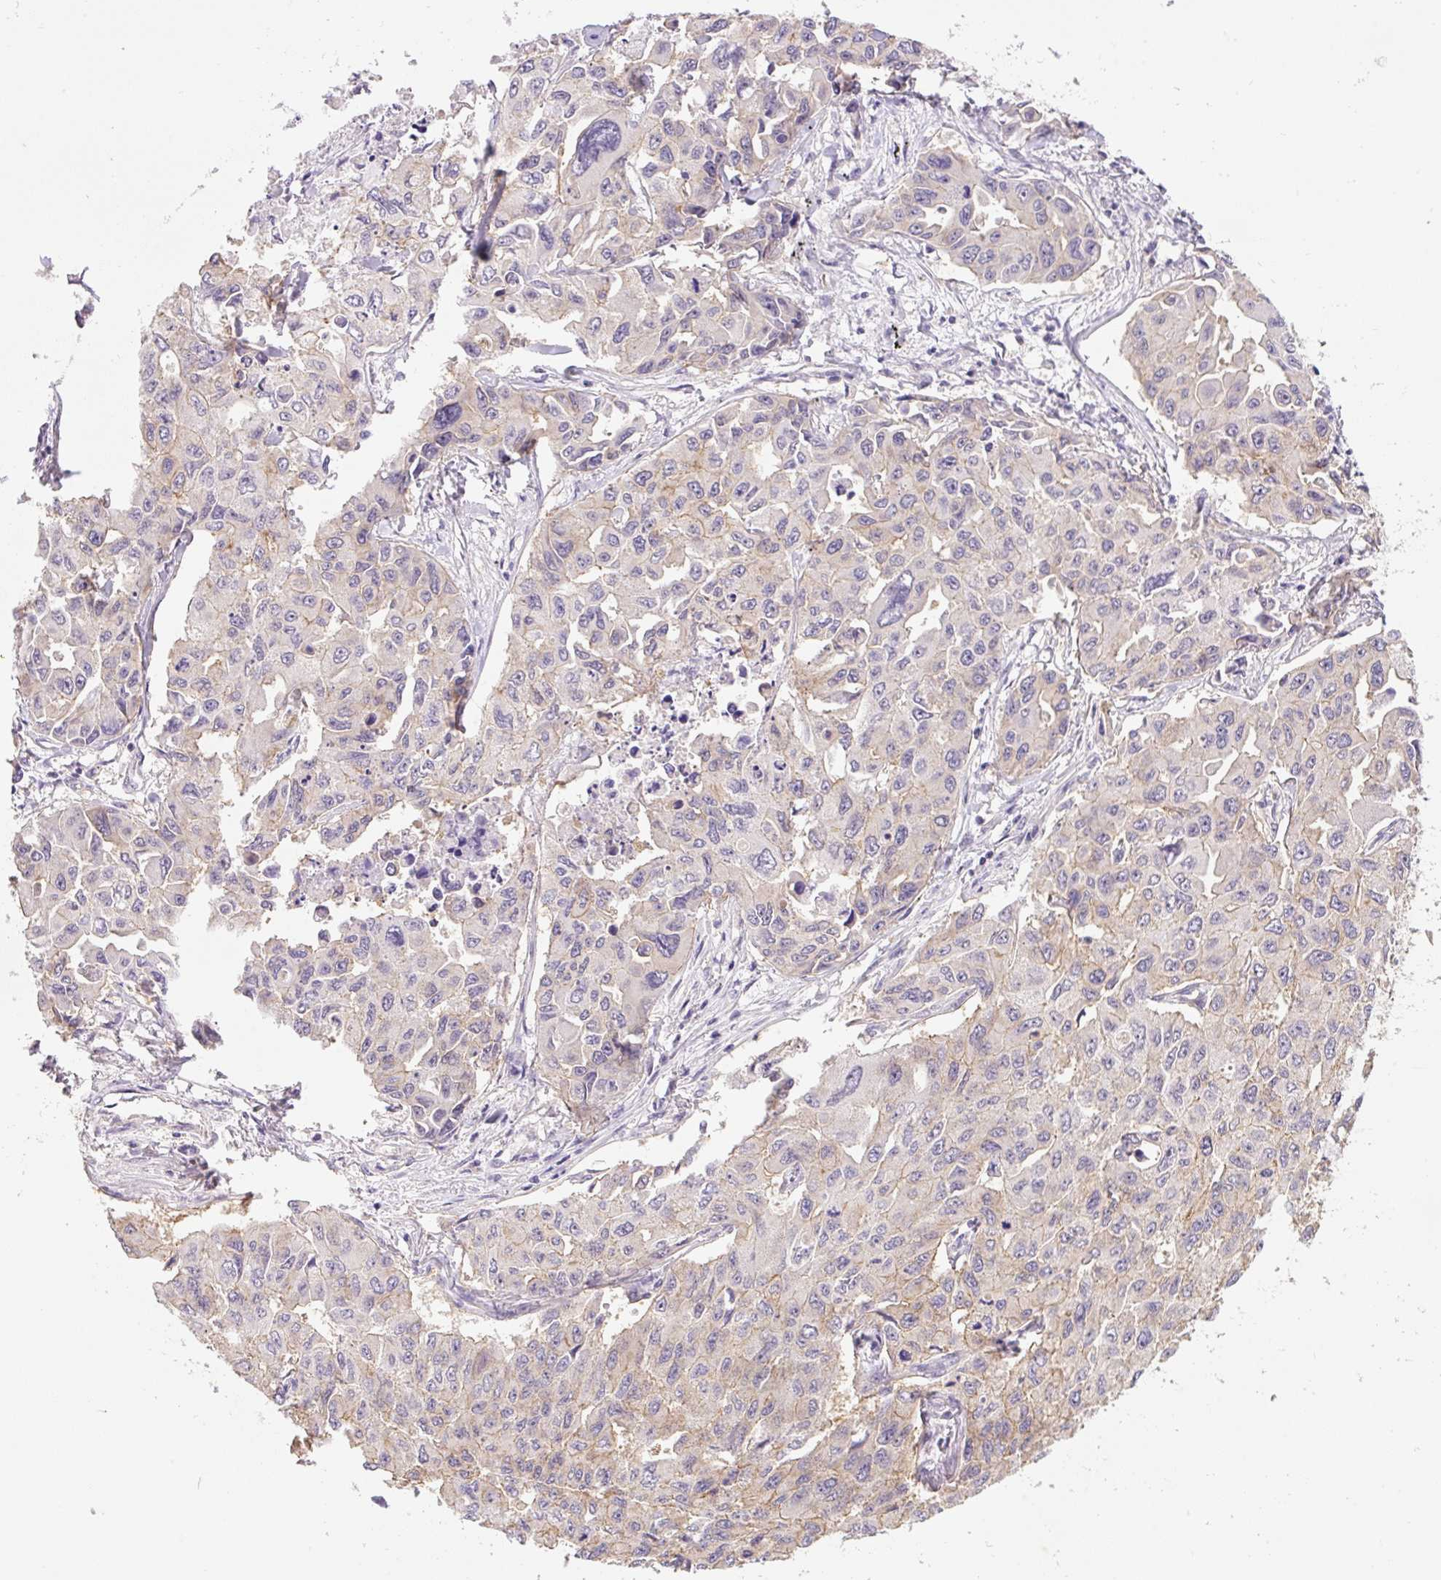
{"staining": {"intensity": "weak", "quantity": "<25%", "location": "cytoplasmic/membranous"}, "tissue": "lung cancer", "cell_type": "Tumor cells", "image_type": "cancer", "snomed": [{"axis": "morphology", "description": "Adenocarcinoma, NOS"}, {"axis": "topography", "description": "Lung"}], "caption": "Lung cancer (adenocarcinoma) was stained to show a protein in brown. There is no significant expression in tumor cells.", "gene": "COX8A", "patient": {"sex": "male", "age": 64}}